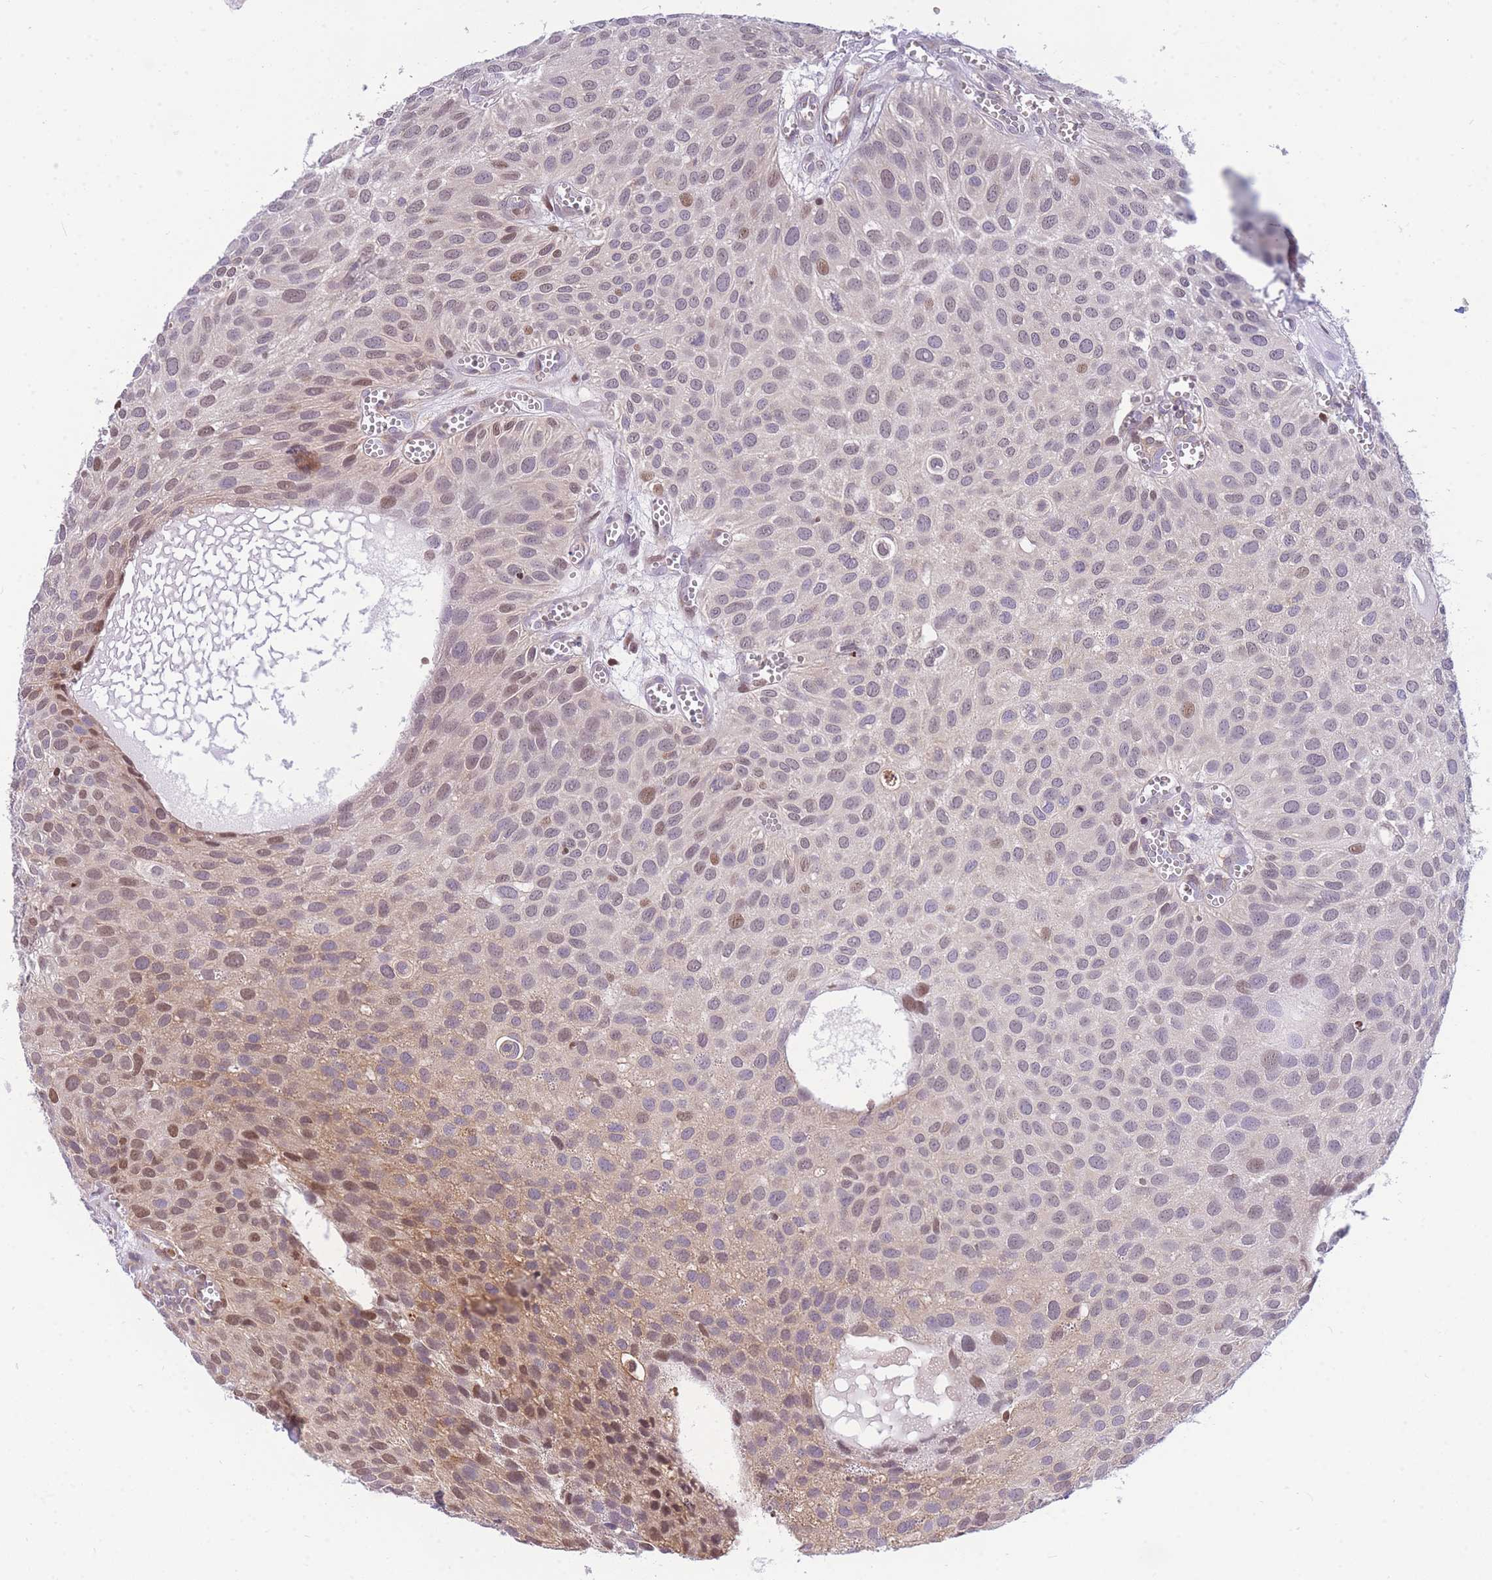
{"staining": {"intensity": "moderate", "quantity": "<25%", "location": "cytoplasmic/membranous,nuclear"}, "tissue": "urothelial cancer", "cell_type": "Tumor cells", "image_type": "cancer", "snomed": [{"axis": "morphology", "description": "Urothelial carcinoma, Low grade"}, {"axis": "topography", "description": "Urinary bladder"}], "caption": "IHC (DAB) staining of human urothelial carcinoma (low-grade) displays moderate cytoplasmic/membranous and nuclear protein positivity in about <25% of tumor cells.", "gene": "CRACD", "patient": {"sex": "male", "age": 88}}